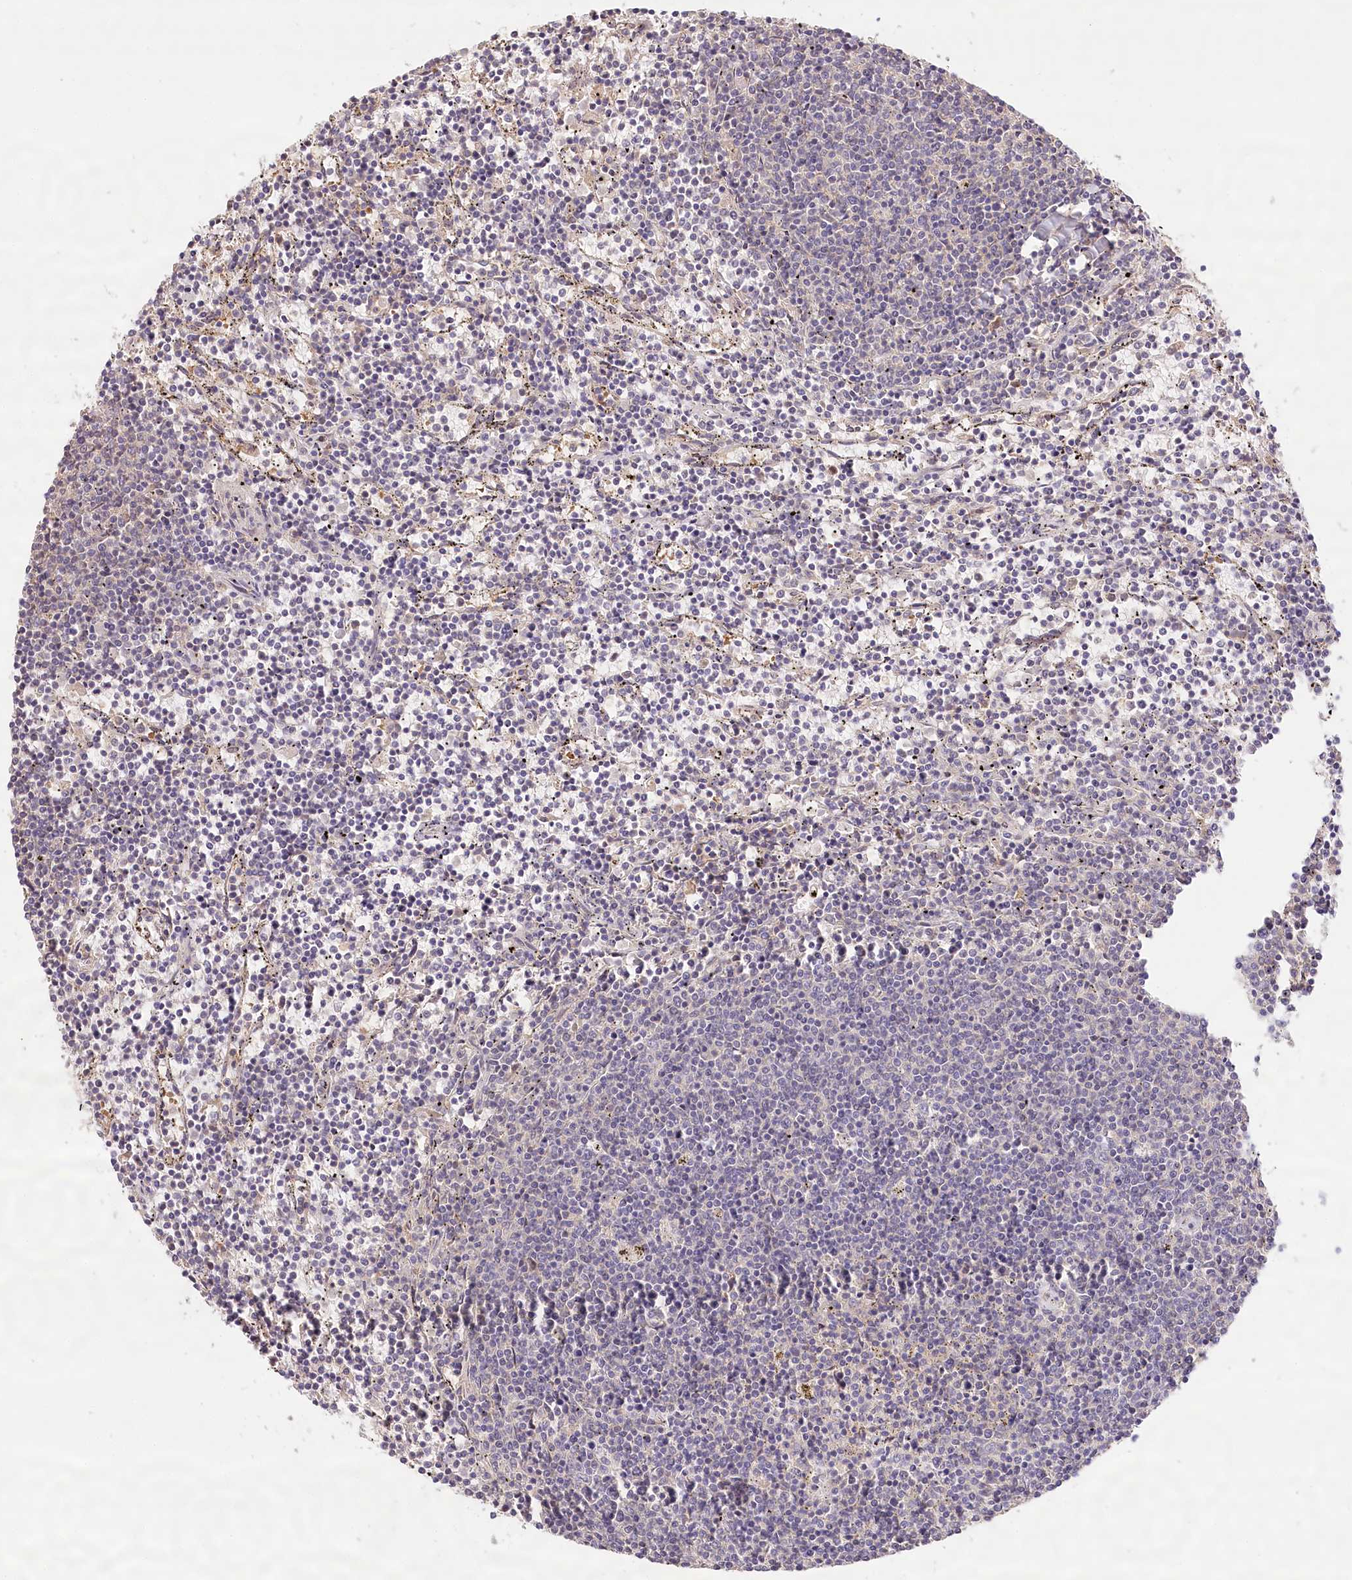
{"staining": {"intensity": "negative", "quantity": "none", "location": "none"}, "tissue": "lymphoma", "cell_type": "Tumor cells", "image_type": "cancer", "snomed": [{"axis": "morphology", "description": "Malignant lymphoma, non-Hodgkin's type, Low grade"}, {"axis": "topography", "description": "Spleen"}], "caption": "Immunohistochemistry (IHC) of lymphoma shows no expression in tumor cells. (DAB IHC with hematoxylin counter stain).", "gene": "LSS", "patient": {"sex": "female", "age": 50}}